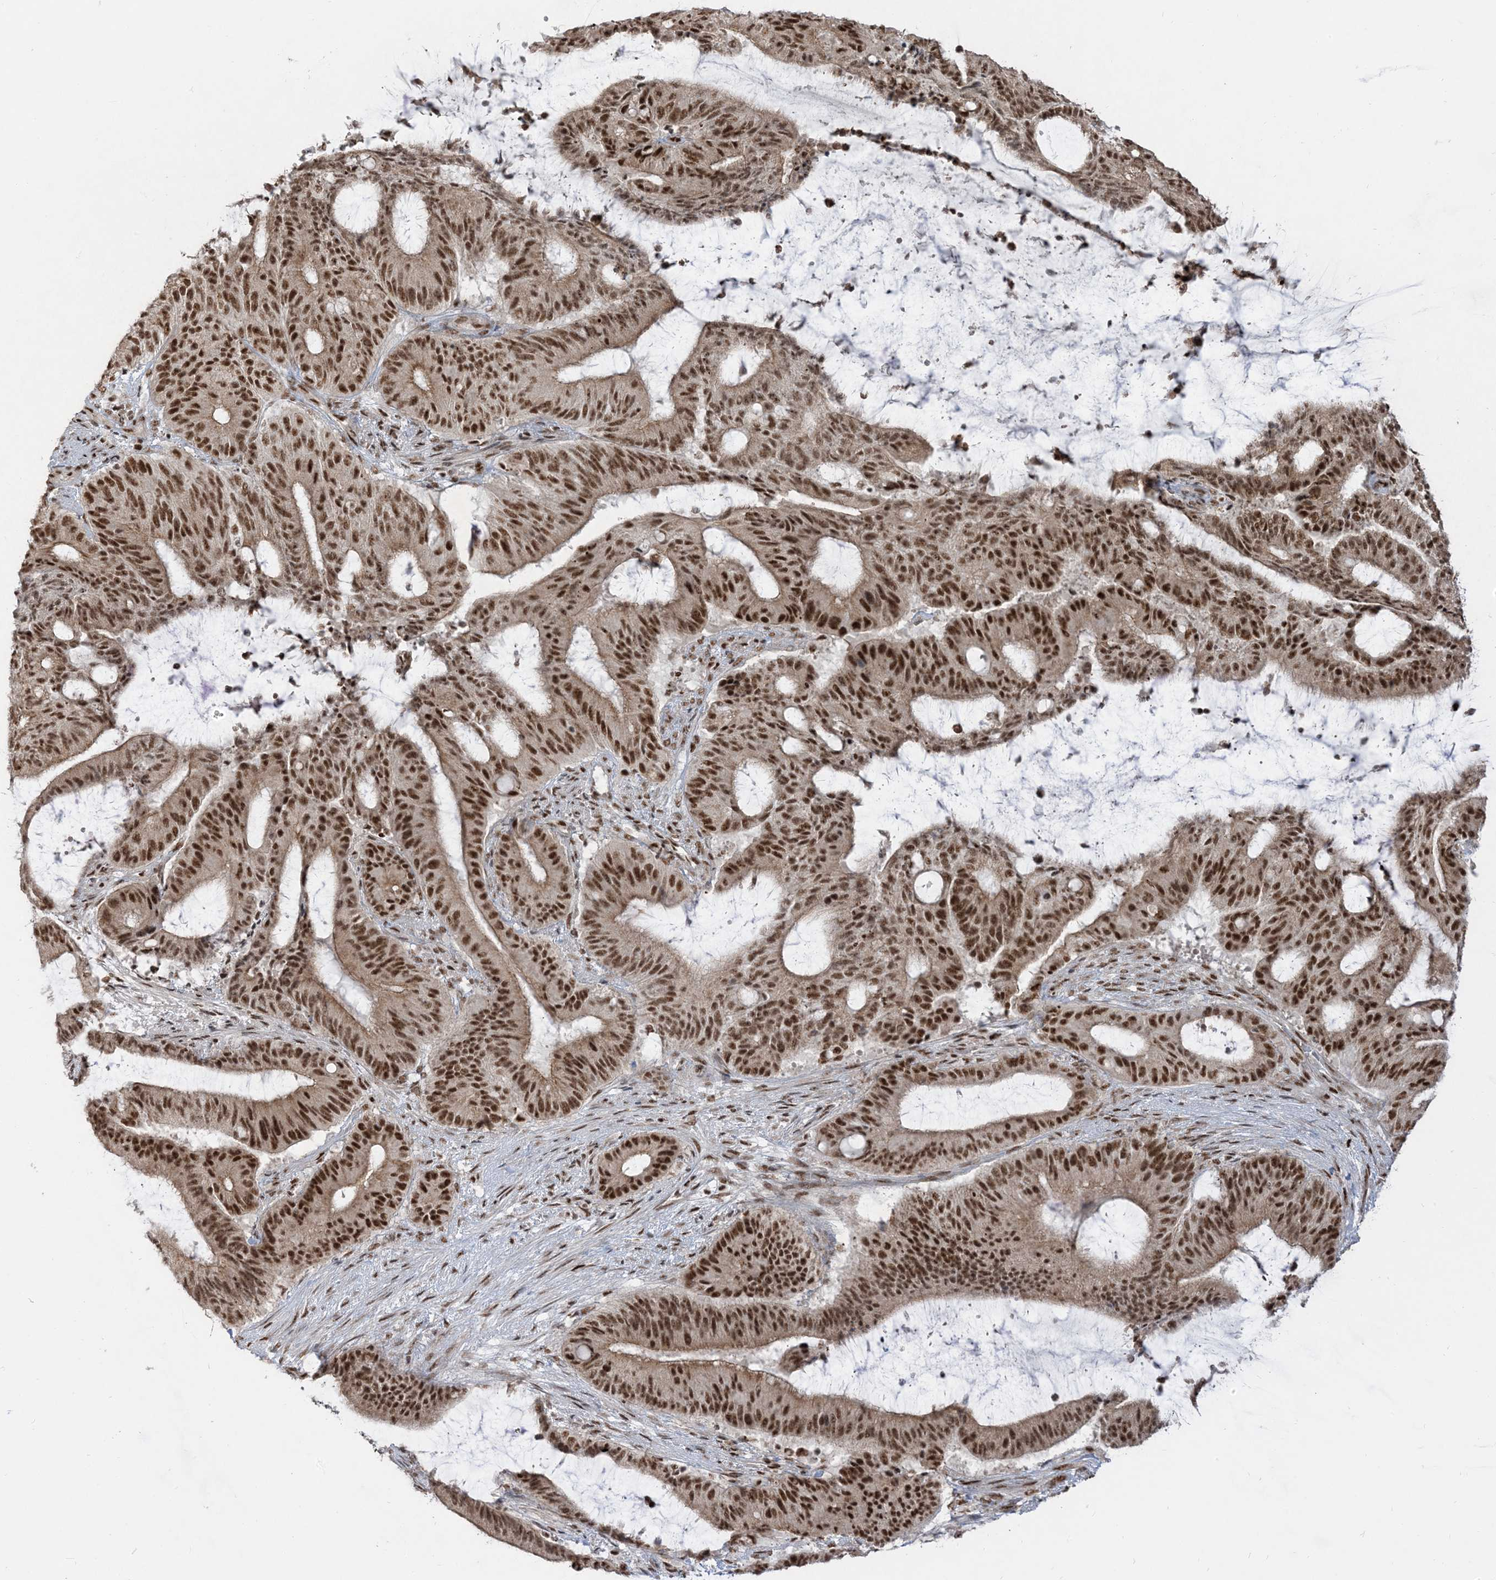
{"staining": {"intensity": "strong", "quantity": ">75%", "location": "nuclear"}, "tissue": "liver cancer", "cell_type": "Tumor cells", "image_type": "cancer", "snomed": [{"axis": "morphology", "description": "Normal tissue, NOS"}, {"axis": "morphology", "description": "Cholangiocarcinoma"}, {"axis": "topography", "description": "Liver"}, {"axis": "topography", "description": "Peripheral nerve tissue"}], "caption": "Strong nuclear positivity is seen in about >75% of tumor cells in liver cancer (cholangiocarcinoma).", "gene": "ARGLU1", "patient": {"sex": "female", "age": 73}}